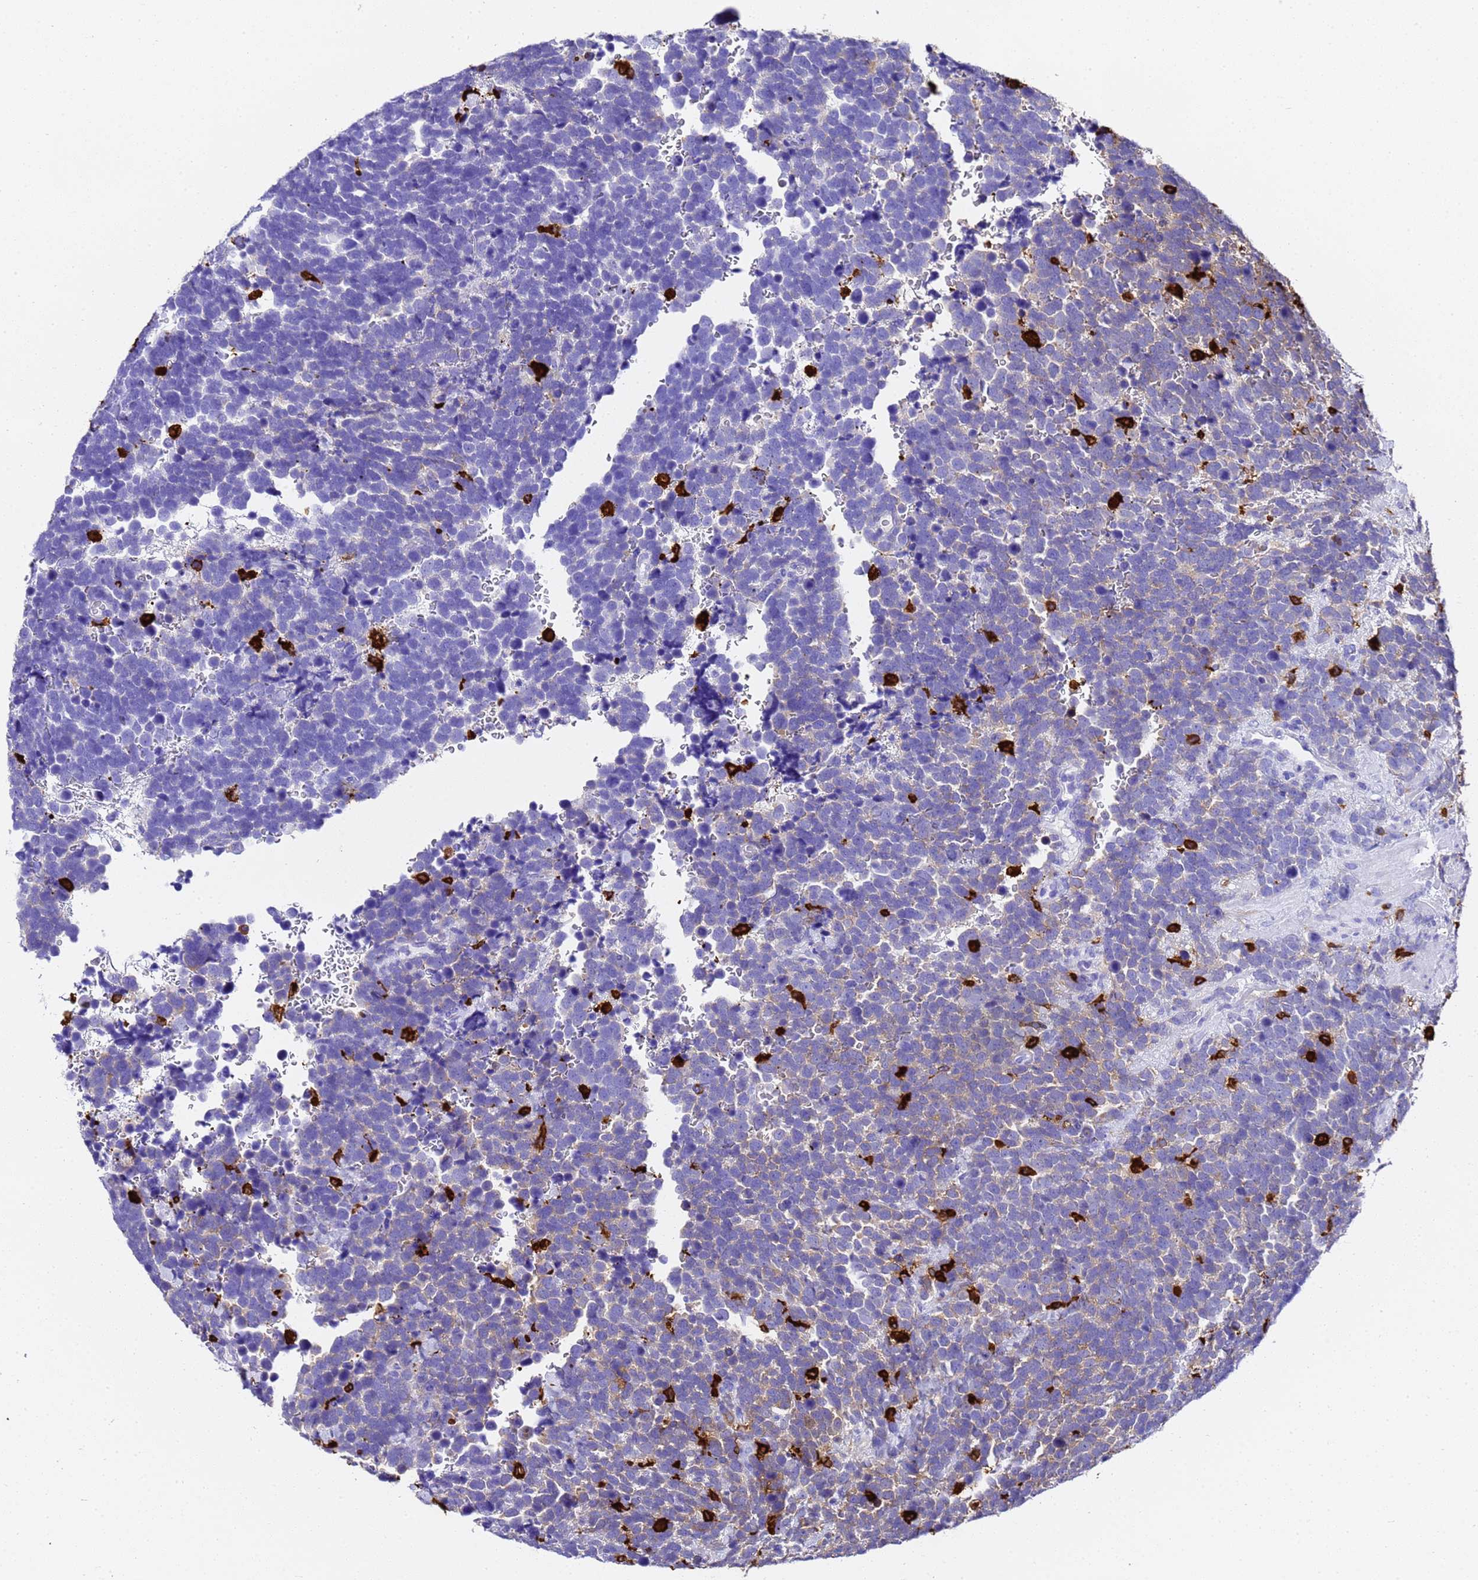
{"staining": {"intensity": "weak", "quantity": "<25%", "location": "cytoplasmic/membranous"}, "tissue": "urothelial cancer", "cell_type": "Tumor cells", "image_type": "cancer", "snomed": [{"axis": "morphology", "description": "Urothelial carcinoma, High grade"}, {"axis": "topography", "description": "Urinary bladder"}], "caption": "DAB immunohistochemical staining of urothelial carcinoma (high-grade) demonstrates no significant staining in tumor cells.", "gene": "FTL", "patient": {"sex": "female", "age": 82}}